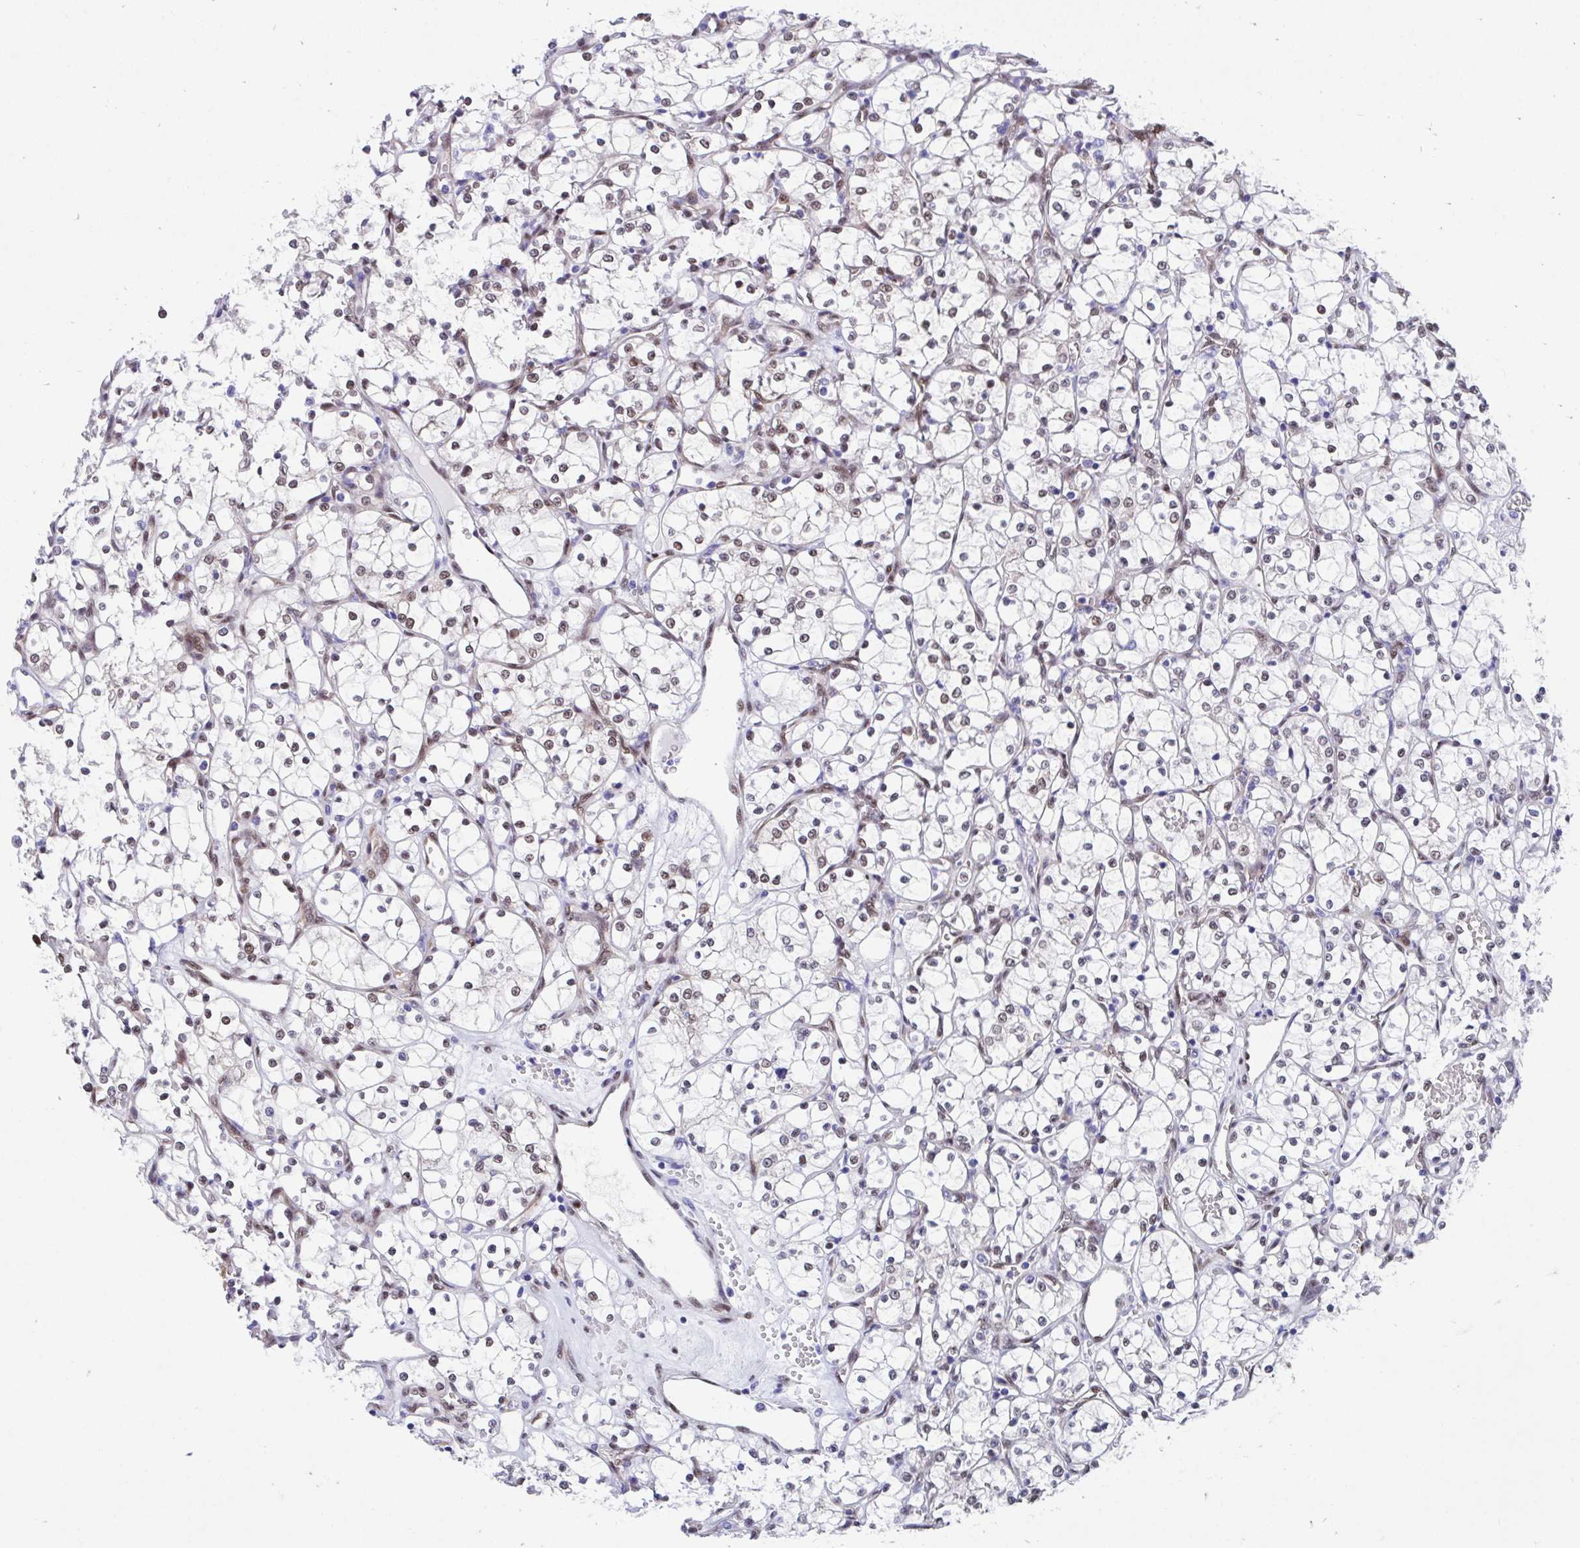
{"staining": {"intensity": "moderate", "quantity": "25%-75%", "location": "nuclear"}, "tissue": "renal cancer", "cell_type": "Tumor cells", "image_type": "cancer", "snomed": [{"axis": "morphology", "description": "Adenocarcinoma, NOS"}, {"axis": "topography", "description": "Kidney"}], "caption": "Immunohistochemical staining of human renal cancer (adenocarcinoma) reveals medium levels of moderate nuclear positivity in approximately 25%-75% of tumor cells.", "gene": "RBPMS", "patient": {"sex": "female", "age": 69}}